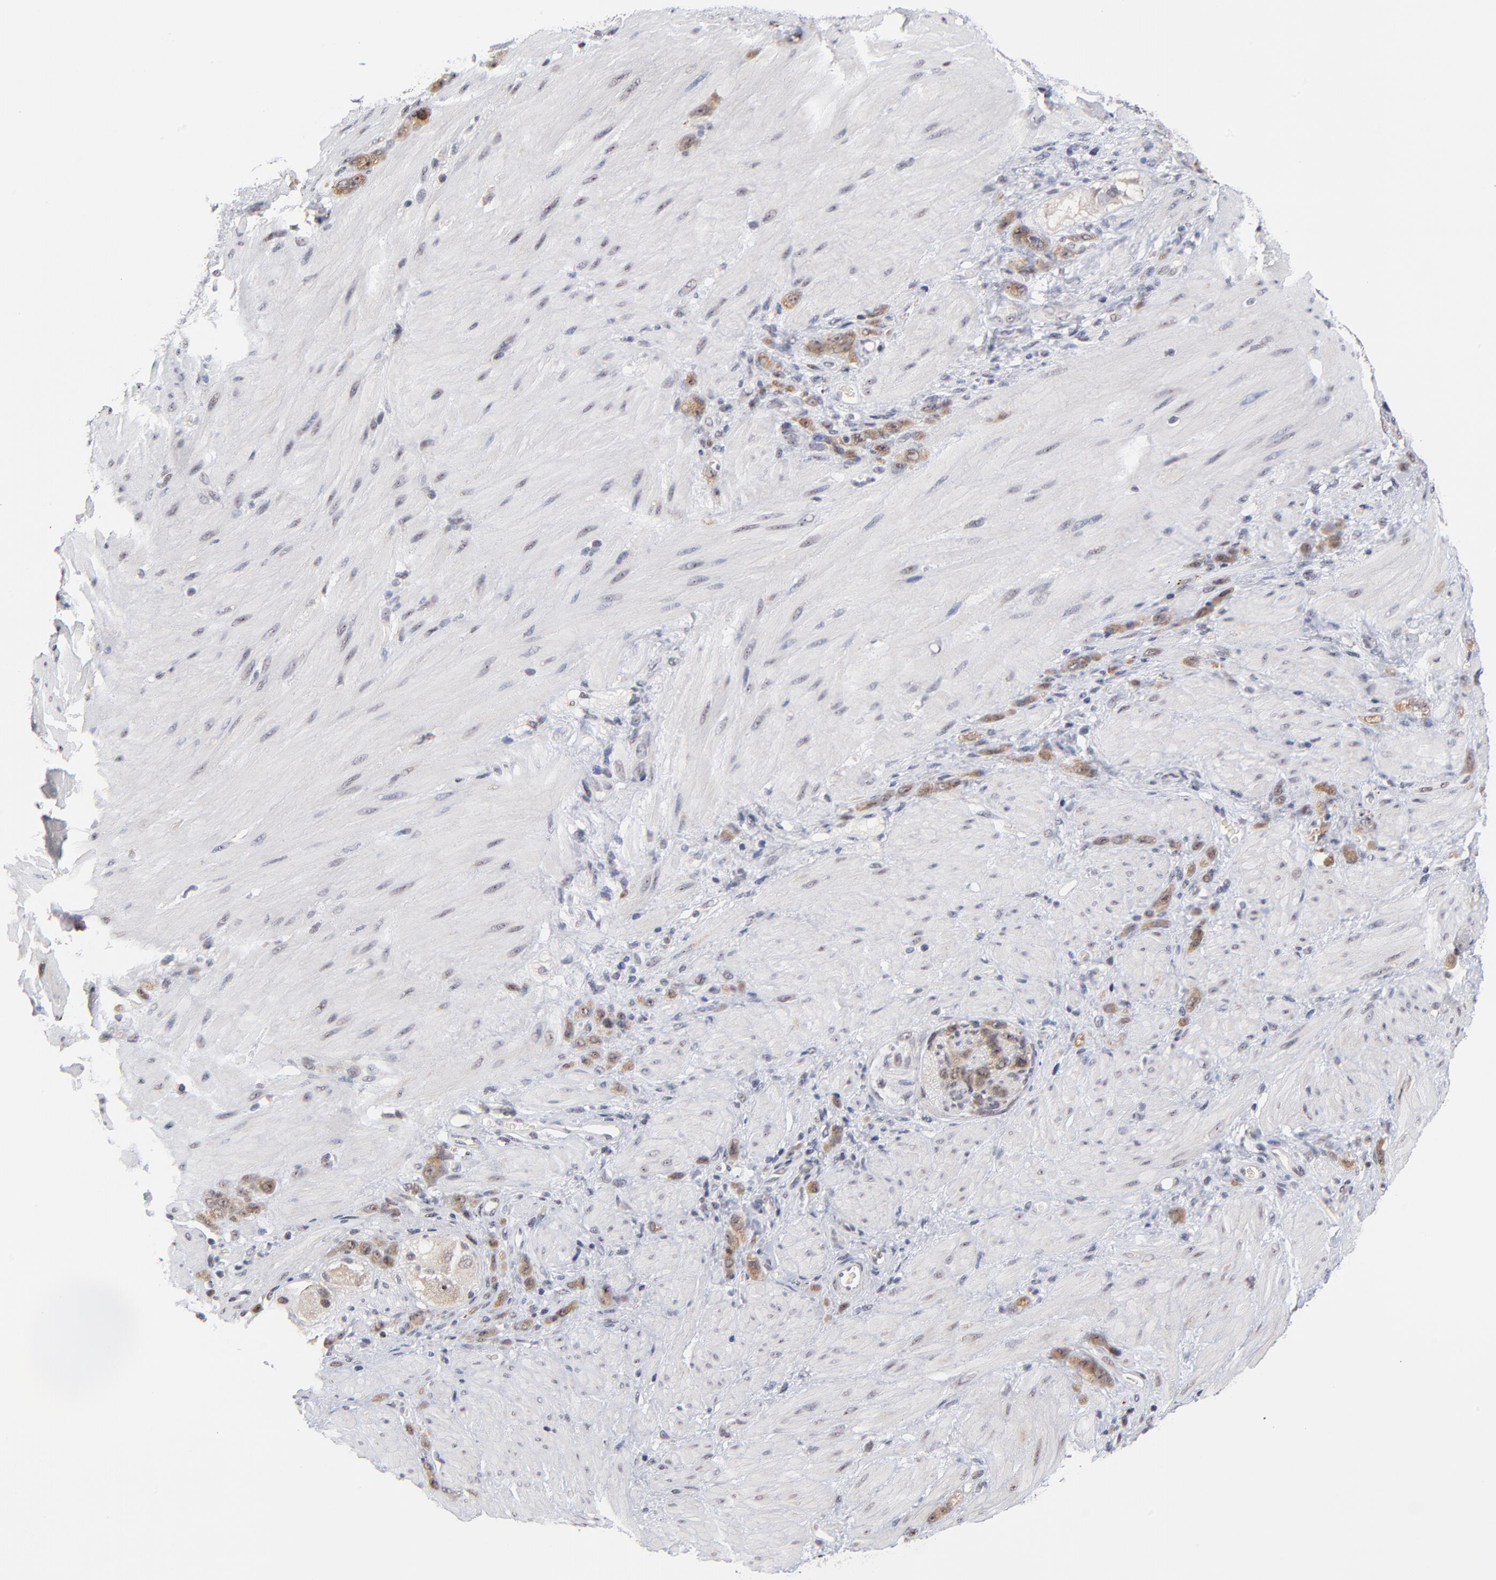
{"staining": {"intensity": "weak", "quantity": ">75%", "location": "cytoplasmic/membranous"}, "tissue": "stomach cancer", "cell_type": "Tumor cells", "image_type": "cancer", "snomed": [{"axis": "morphology", "description": "Normal tissue, NOS"}, {"axis": "morphology", "description": "Adenocarcinoma, NOS"}, {"axis": "topography", "description": "Stomach"}], "caption": "Adenocarcinoma (stomach) stained for a protein (brown) demonstrates weak cytoplasmic/membranous positive expression in approximately >75% of tumor cells.", "gene": "ZNF419", "patient": {"sex": "male", "age": 82}}